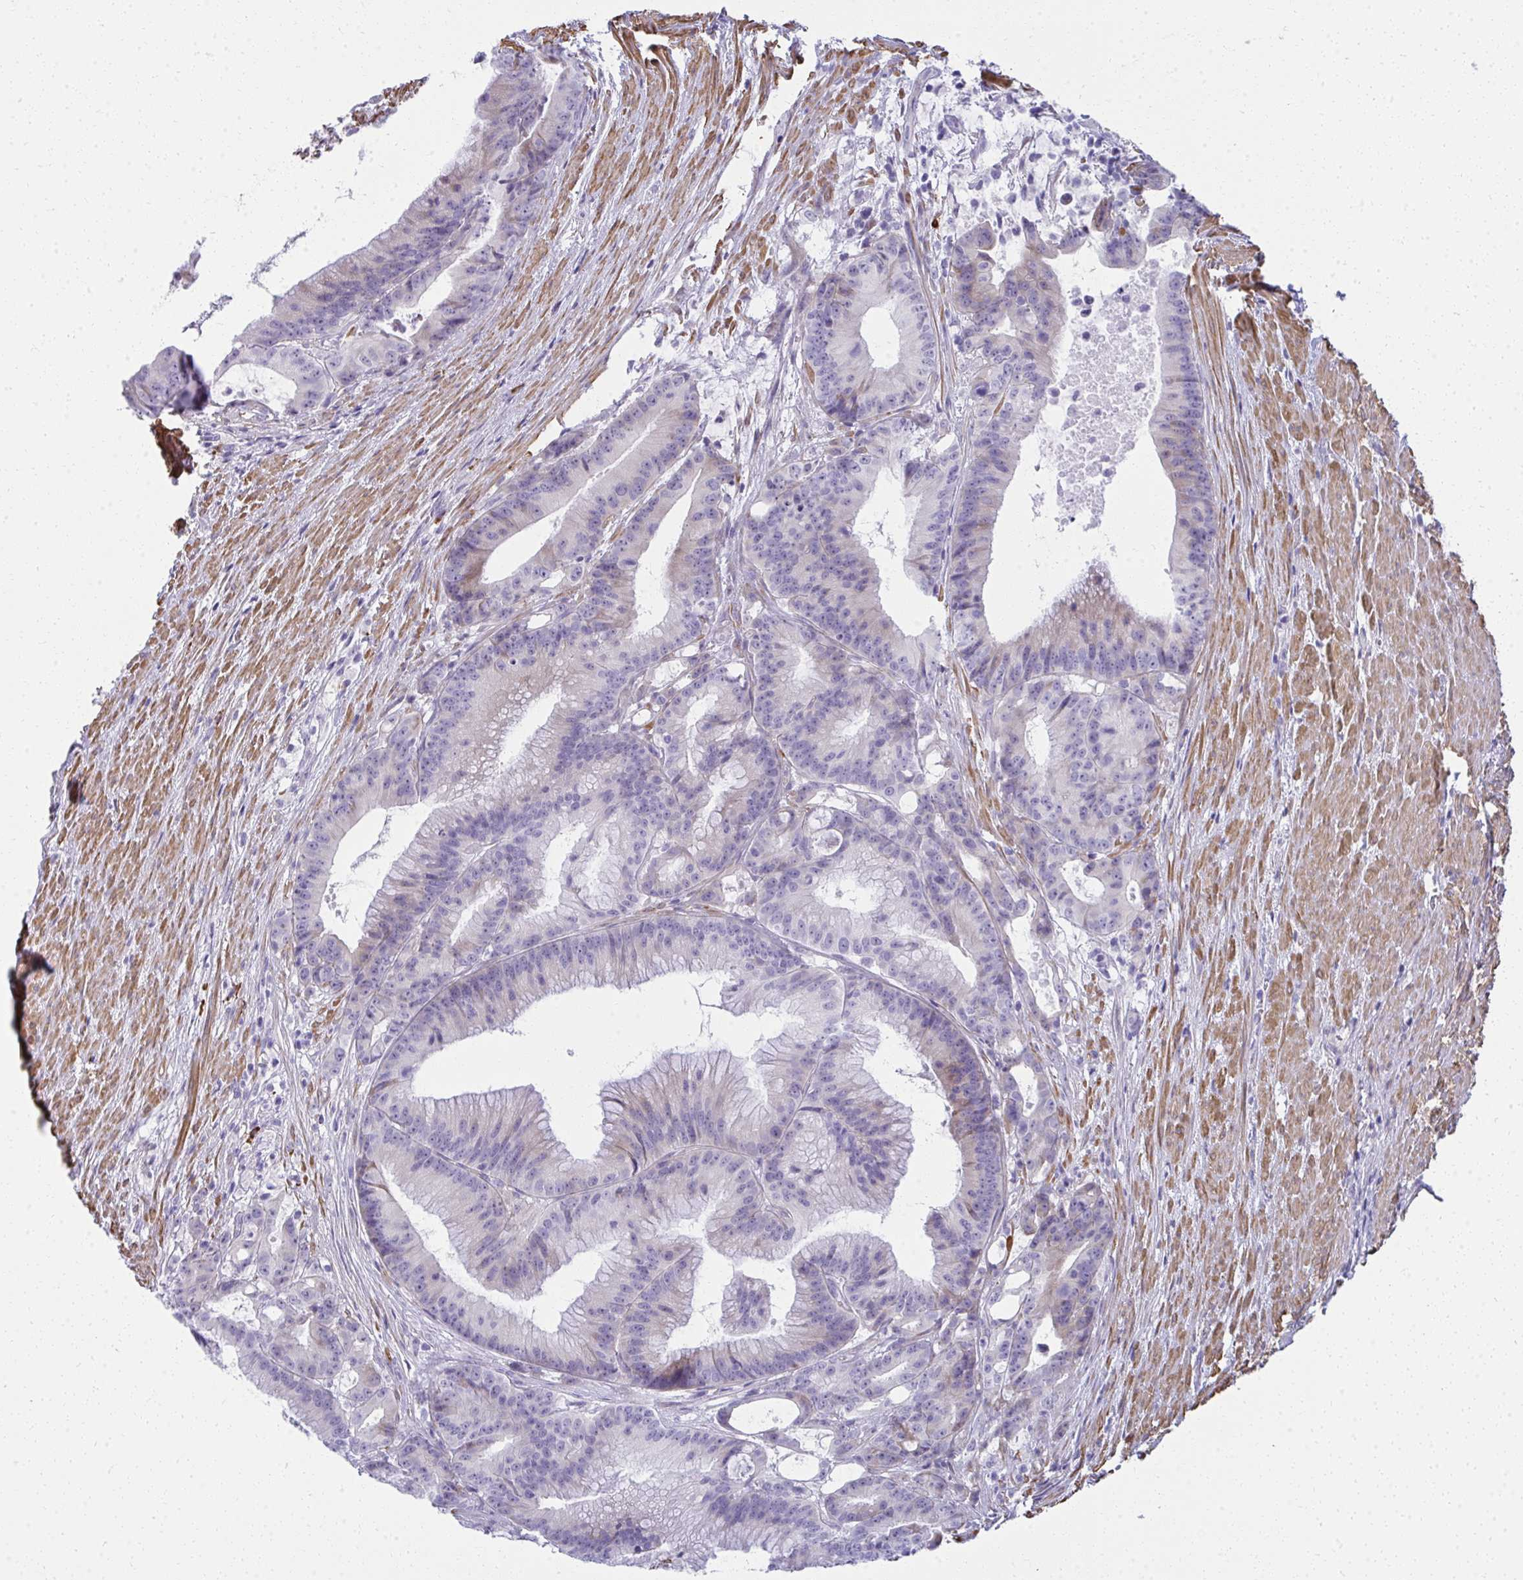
{"staining": {"intensity": "weak", "quantity": "25%-75%", "location": "cytoplasmic/membranous"}, "tissue": "colorectal cancer", "cell_type": "Tumor cells", "image_type": "cancer", "snomed": [{"axis": "morphology", "description": "Adenocarcinoma, NOS"}, {"axis": "topography", "description": "Colon"}], "caption": "Colorectal cancer stained with a brown dye displays weak cytoplasmic/membranous positive positivity in about 25%-75% of tumor cells.", "gene": "PUS7L", "patient": {"sex": "female", "age": 78}}